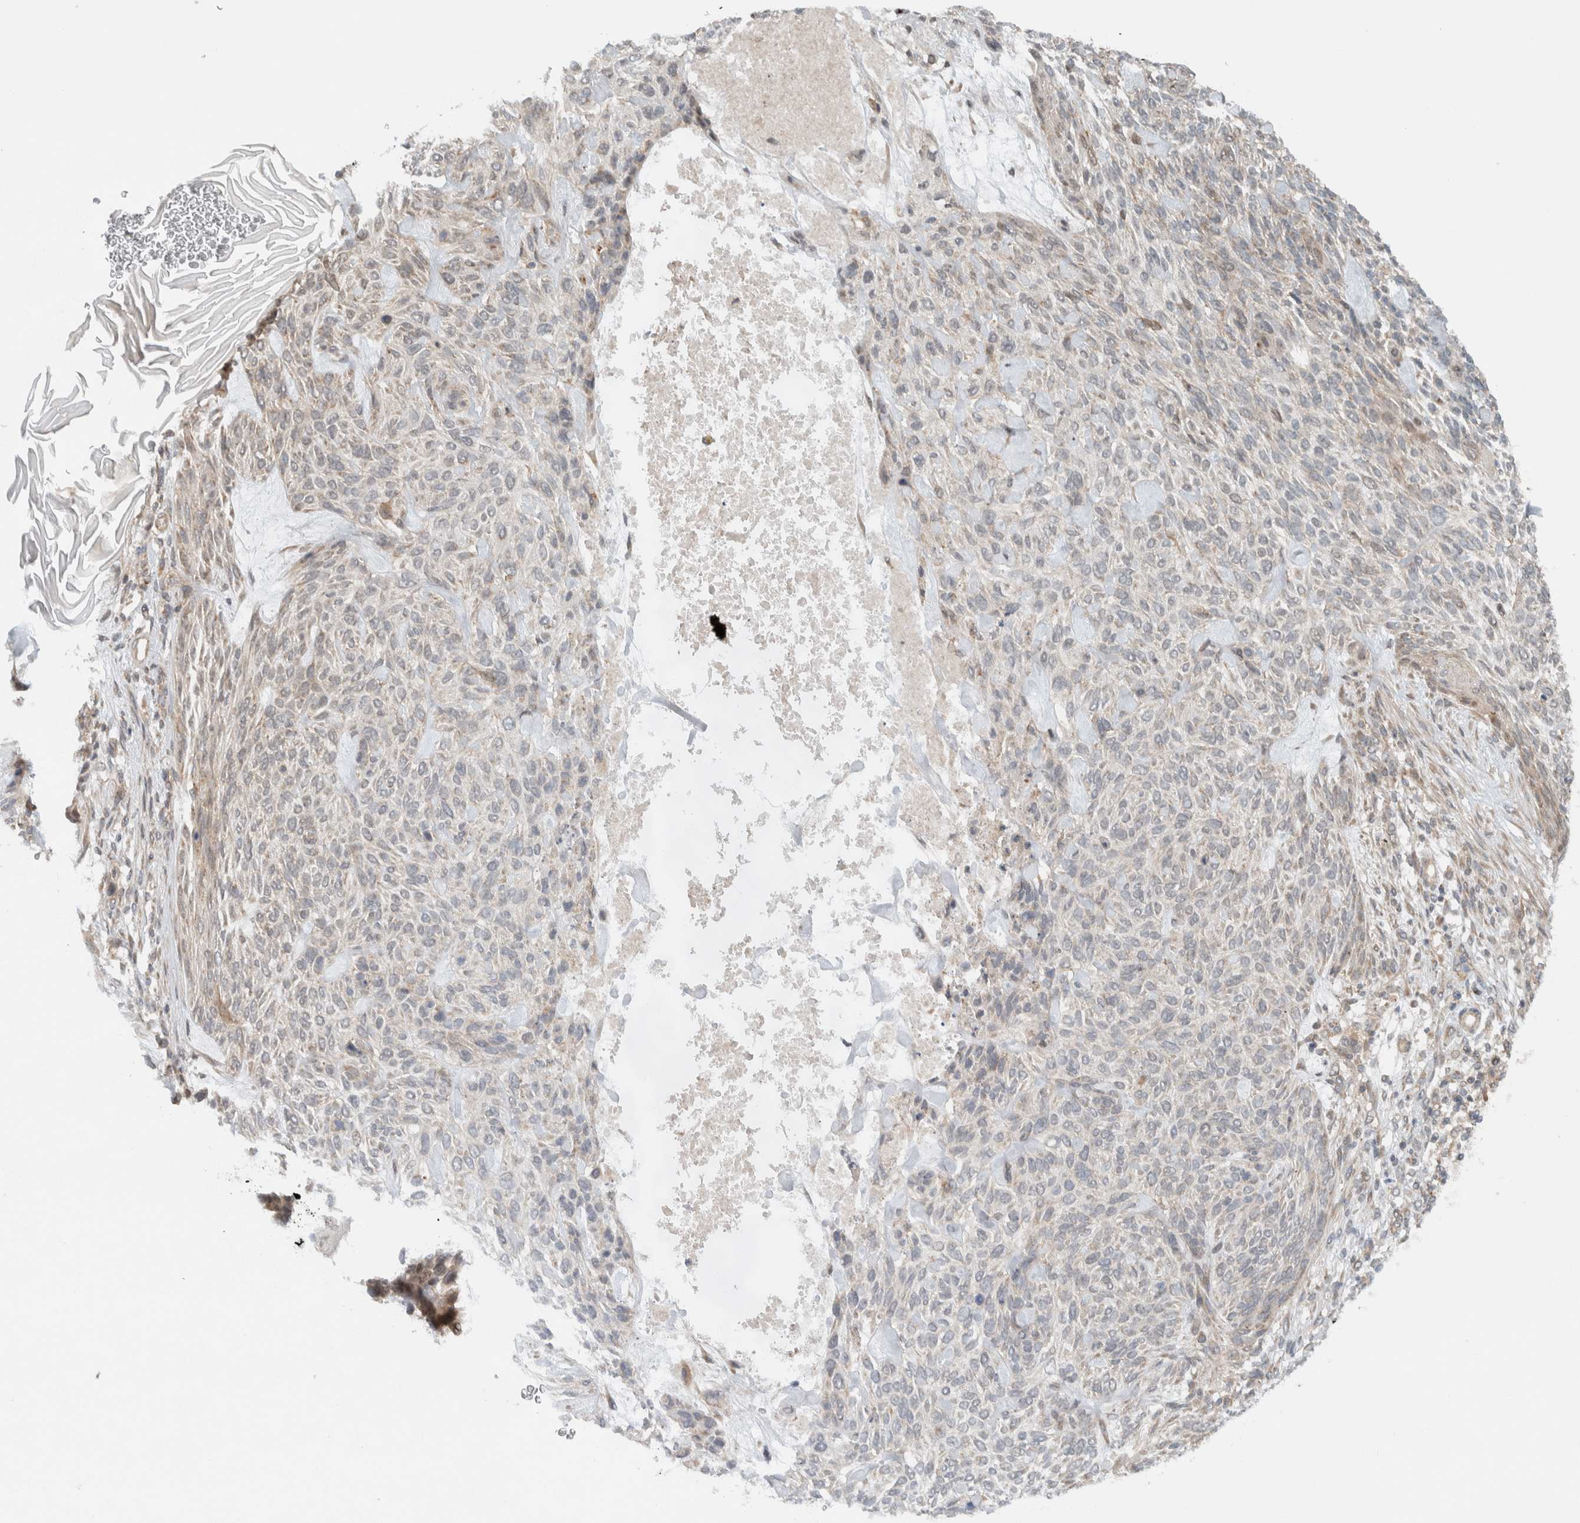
{"staining": {"intensity": "weak", "quantity": "<25%", "location": "cytoplasmic/membranous"}, "tissue": "skin cancer", "cell_type": "Tumor cells", "image_type": "cancer", "snomed": [{"axis": "morphology", "description": "Basal cell carcinoma"}, {"axis": "topography", "description": "Skin"}], "caption": "DAB immunohistochemical staining of skin cancer (basal cell carcinoma) exhibits no significant positivity in tumor cells.", "gene": "KLHL6", "patient": {"sex": "male", "age": 55}}